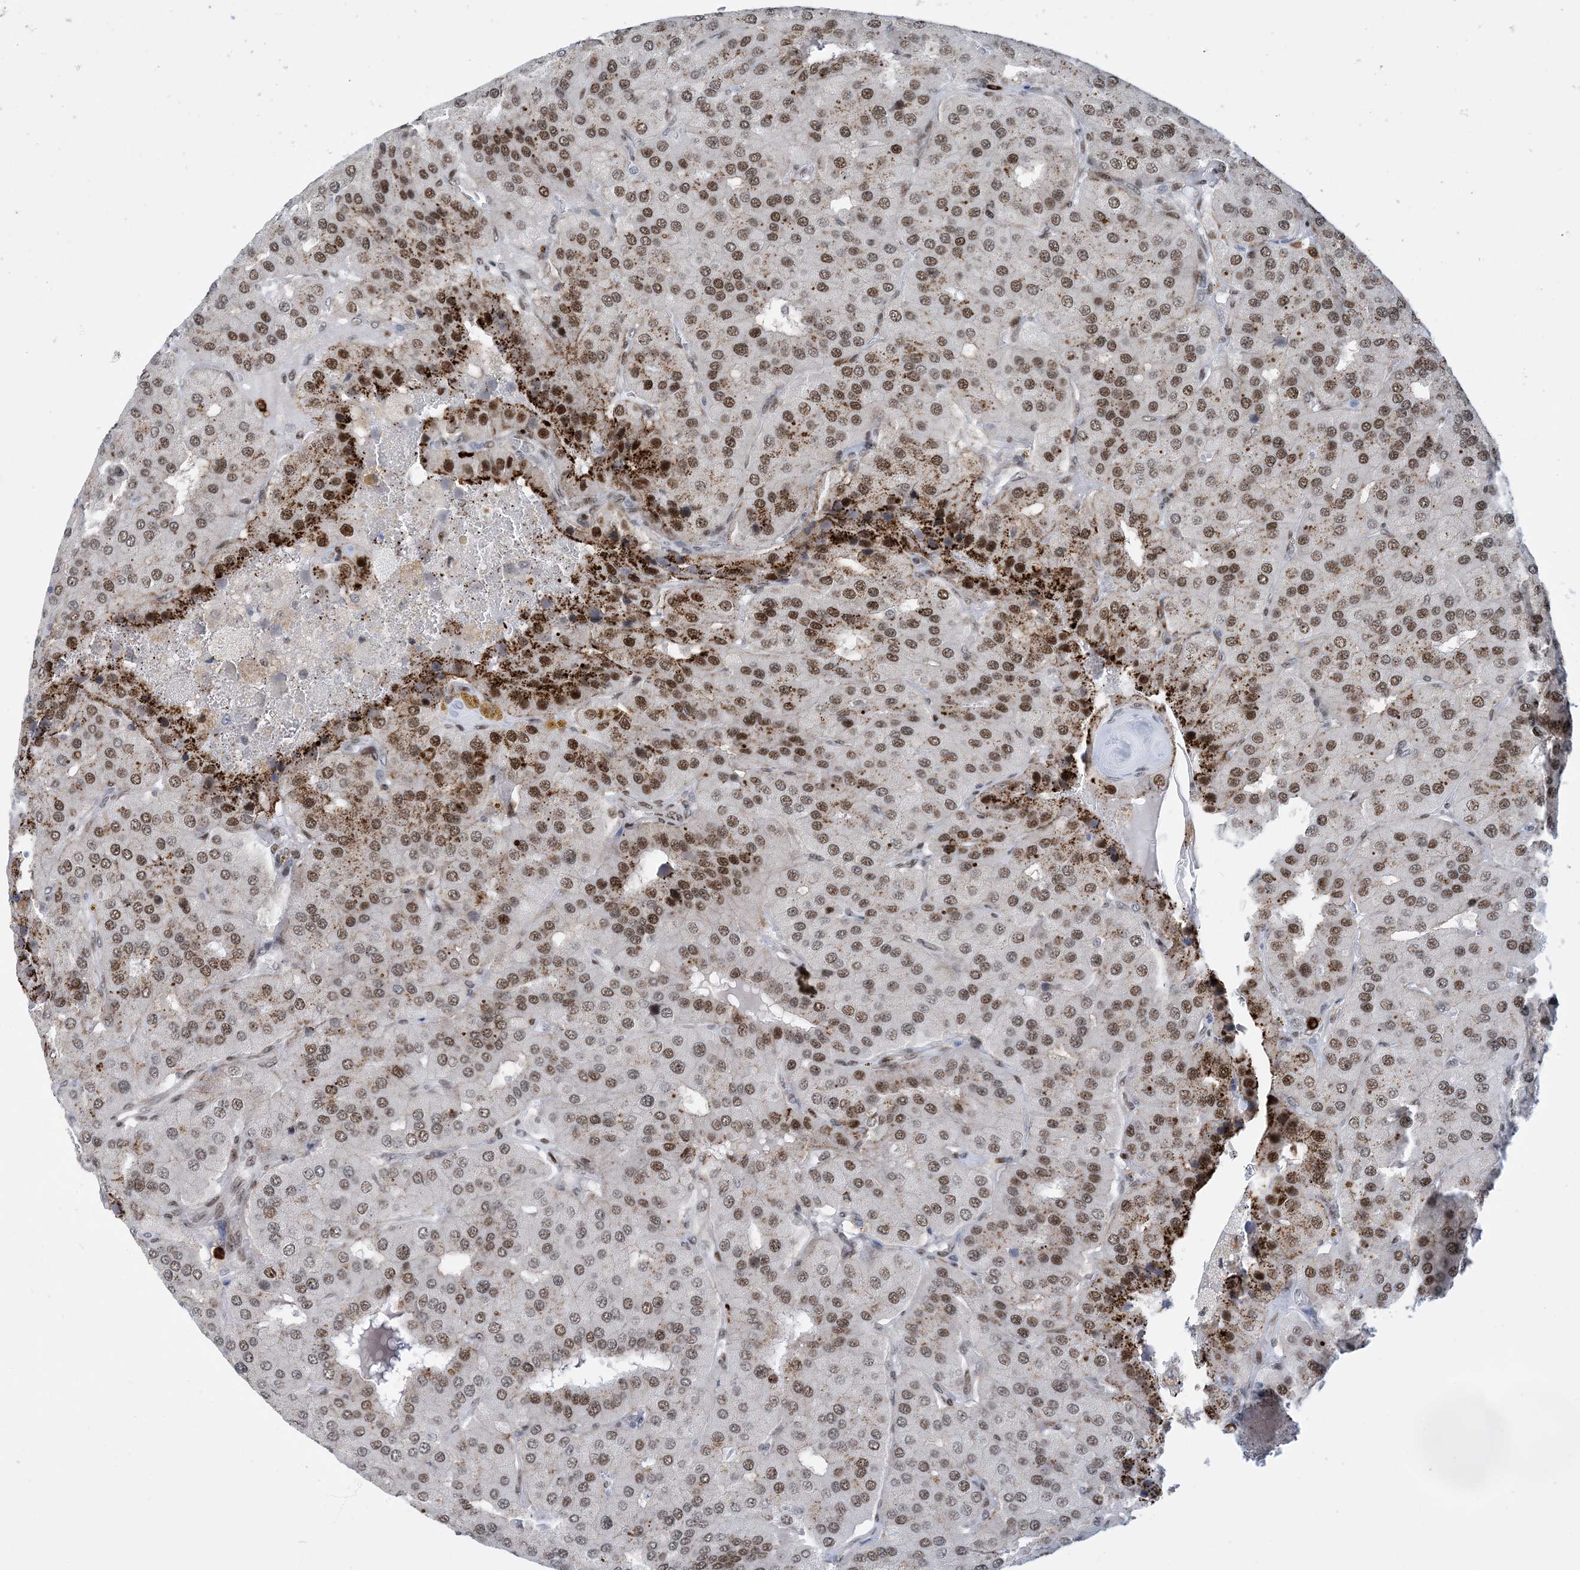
{"staining": {"intensity": "moderate", "quantity": ">75%", "location": "nuclear"}, "tissue": "parathyroid gland", "cell_type": "Glandular cells", "image_type": "normal", "snomed": [{"axis": "morphology", "description": "Normal tissue, NOS"}, {"axis": "morphology", "description": "Adenoma, NOS"}, {"axis": "topography", "description": "Parathyroid gland"}], "caption": "There is medium levels of moderate nuclear positivity in glandular cells of normal parathyroid gland, as demonstrated by immunohistochemical staining (brown color).", "gene": "TSPYL1", "patient": {"sex": "female", "age": 86}}